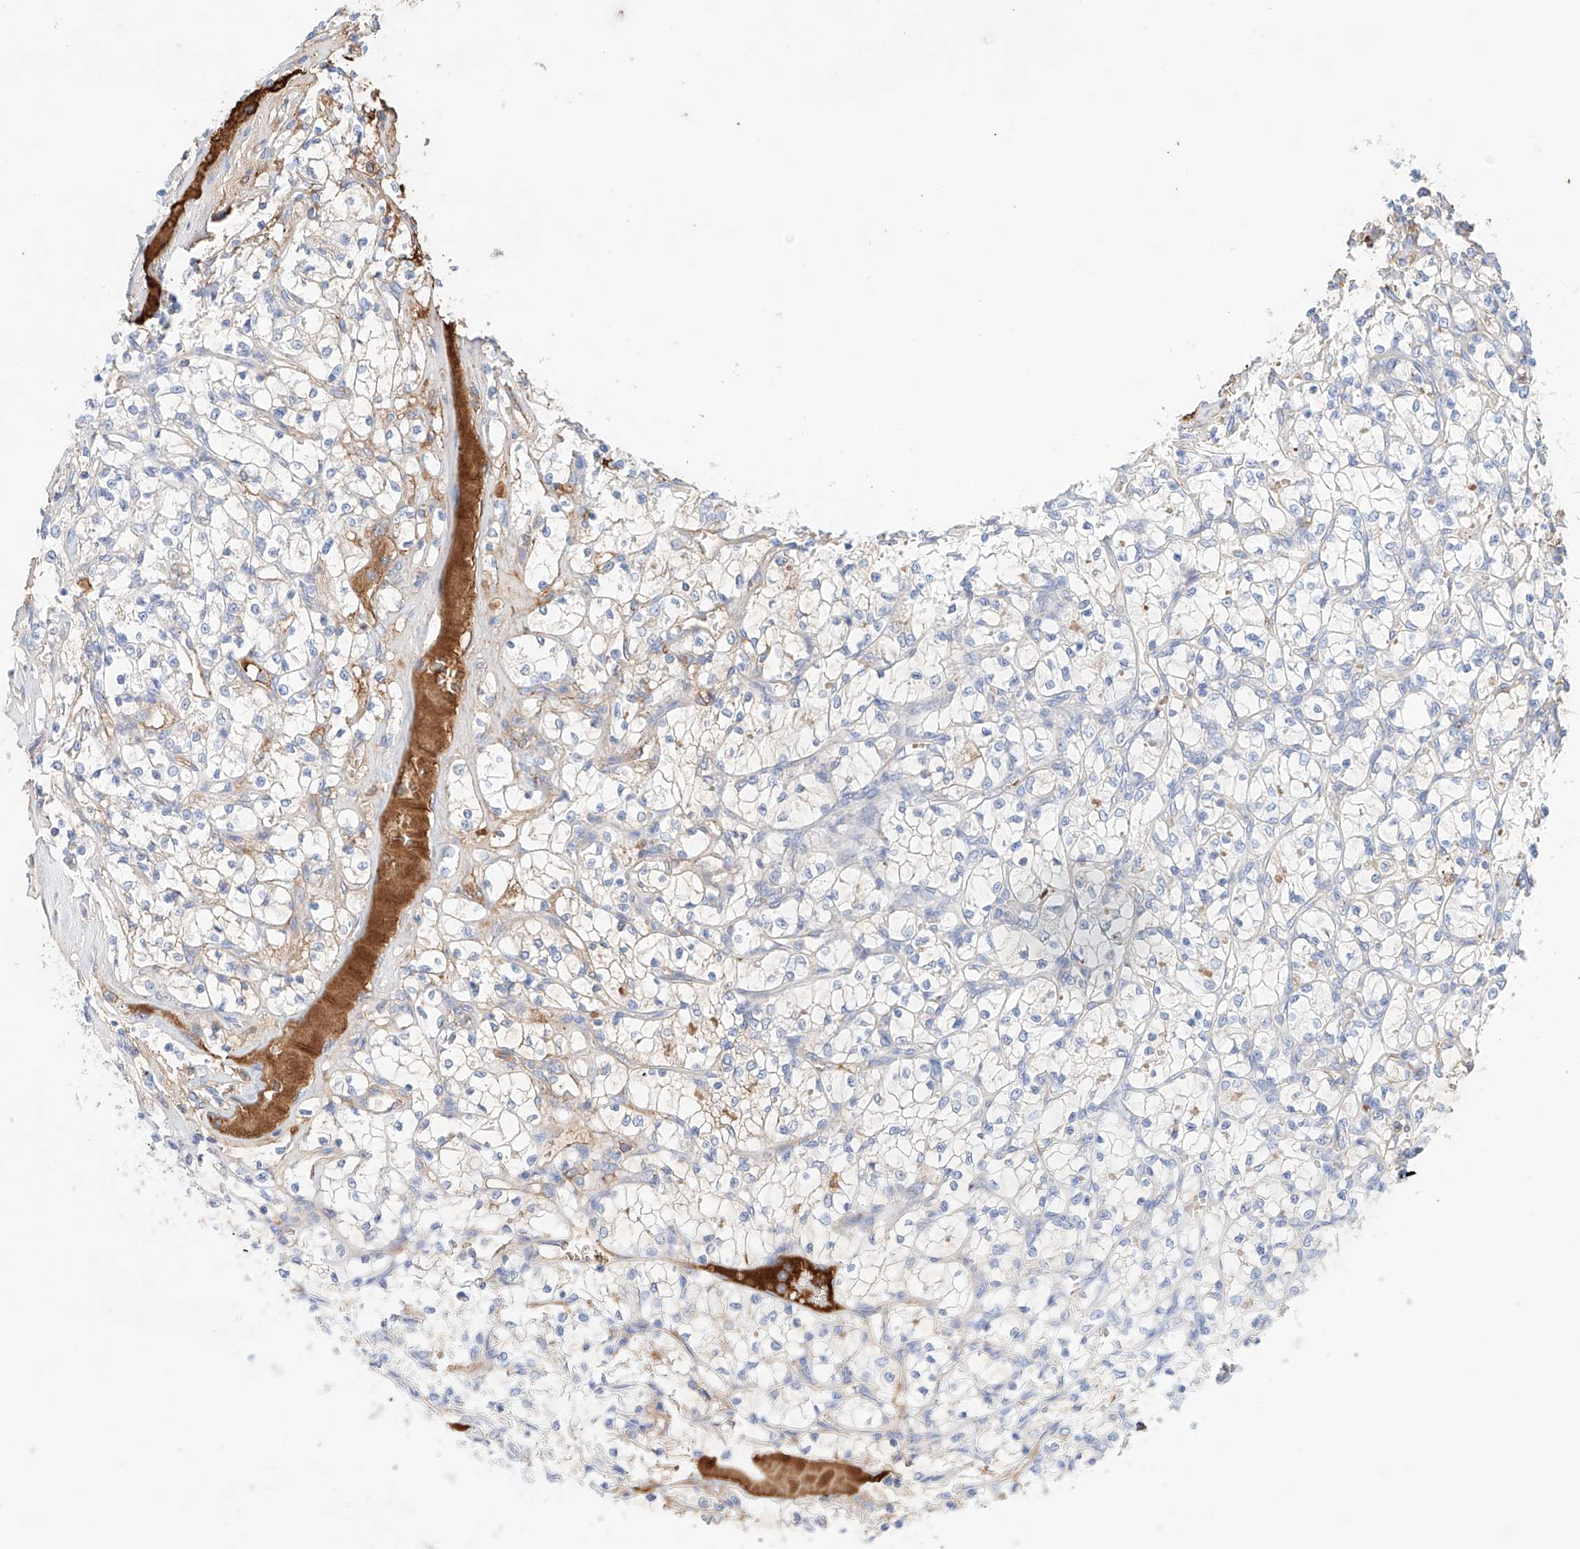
{"staining": {"intensity": "negative", "quantity": "none", "location": "none"}, "tissue": "renal cancer", "cell_type": "Tumor cells", "image_type": "cancer", "snomed": [{"axis": "morphology", "description": "Adenocarcinoma, NOS"}, {"axis": "topography", "description": "Kidney"}], "caption": "This histopathology image is of renal adenocarcinoma stained with immunohistochemistry to label a protein in brown with the nuclei are counter-stained blue. There is no positivity in tumor cells. The staining is performed using DAB brown chromogen with nuclei counter-stained in using hematoxylin.", "gene": "PGGT1B", "patient": {"sex": "female", "age": 69}}